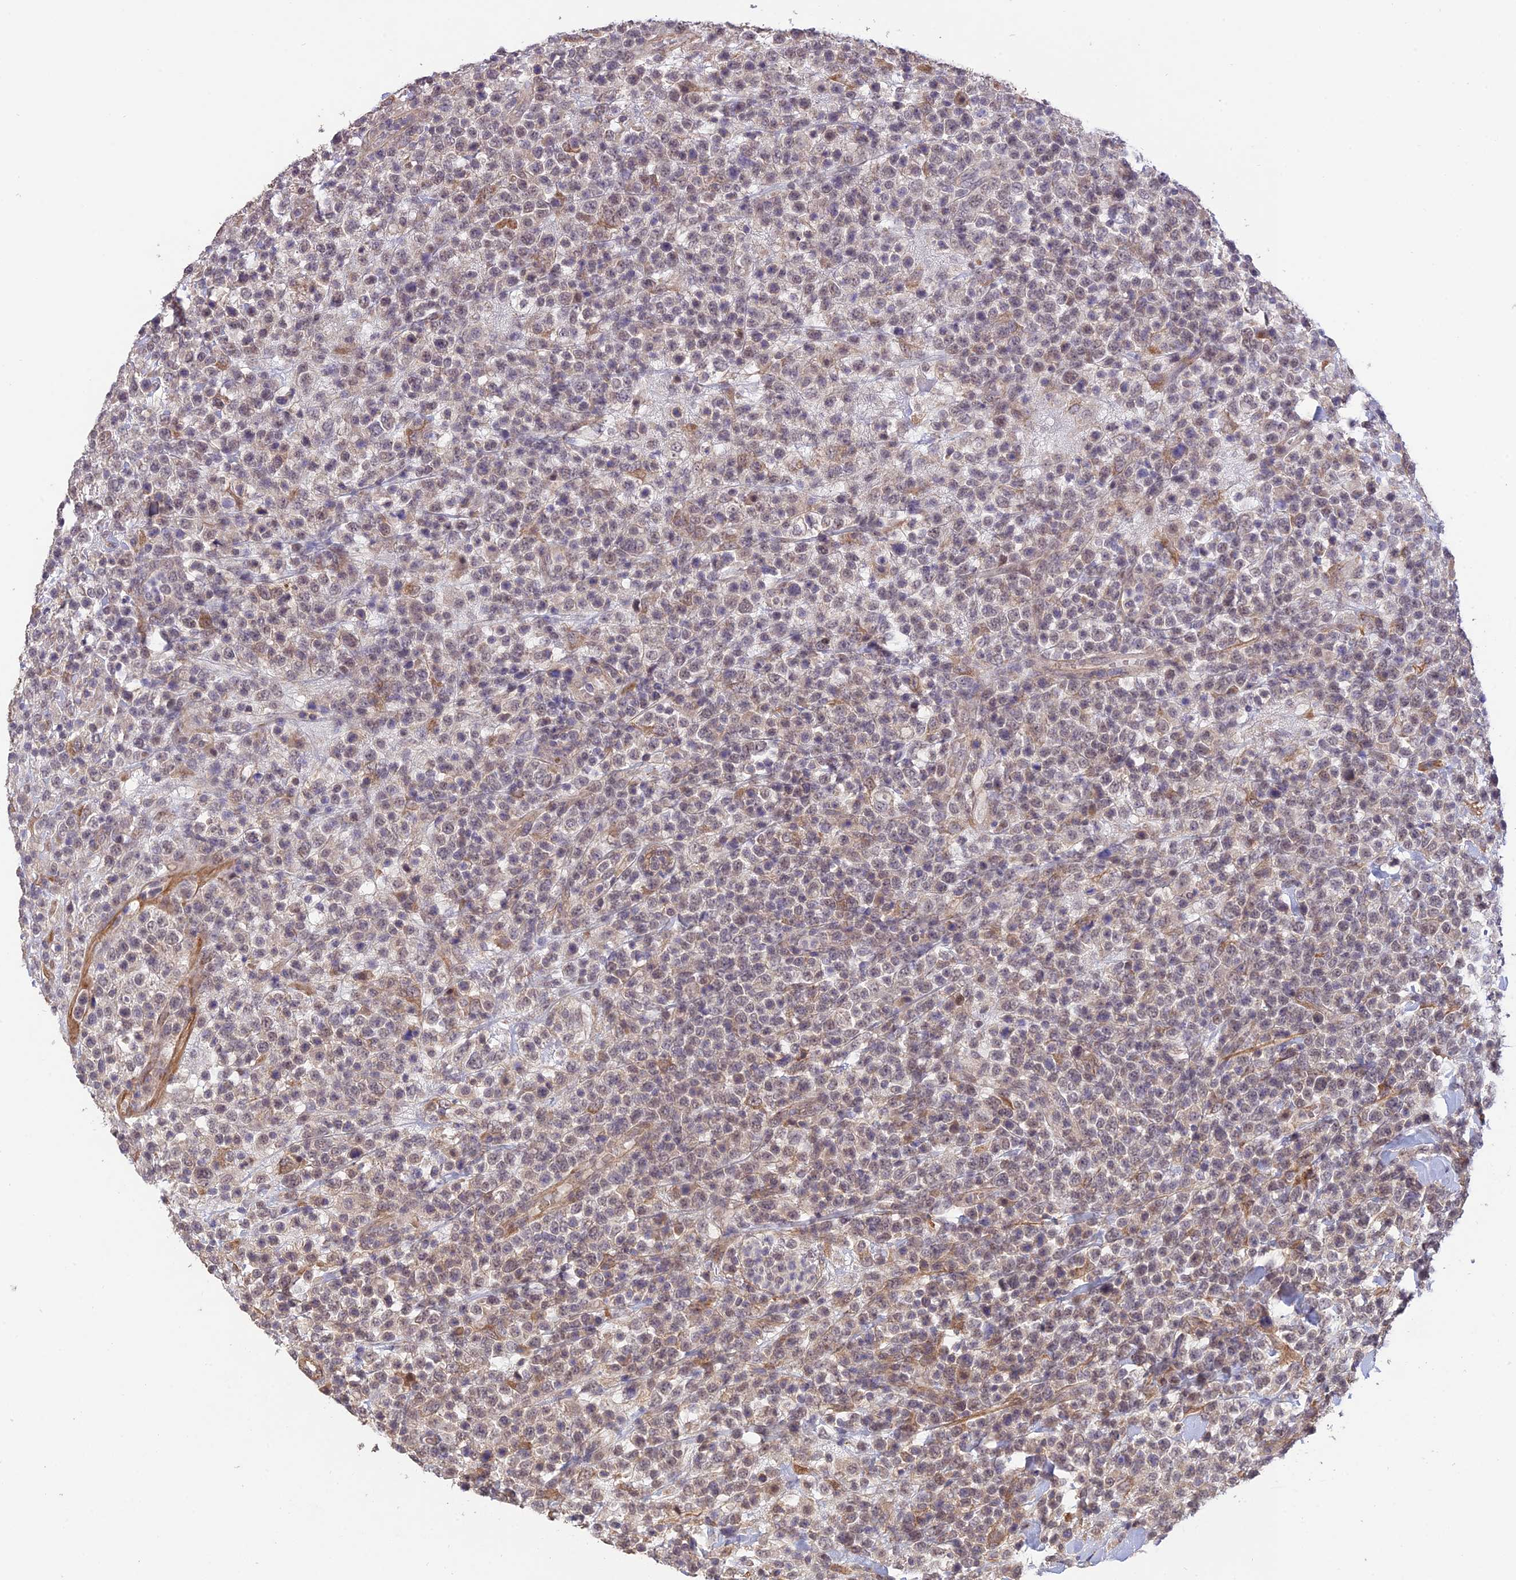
{"staining": {"intensity": "weak", "quantity": "<25%", "location": "cytoplasmic/membranous"}, "tissue": "lymphoma", "cell_type": "Tumor cells", "image_type": "cancer", "snomed": [{"axis": "morphology", "description": "Malignant lymphoma, non-Hodgkin's type, High grade"}, {"axis": "topography", "description": "Colon"}], "caption": "A photomicrograph of malignant lymphoma, non-Hodgkin's type (high-grade) stained for a protein reveals no brown staining in tumor cells.", "gene": "PAGR1", "patient": {"sex": "female", "age": 53}}